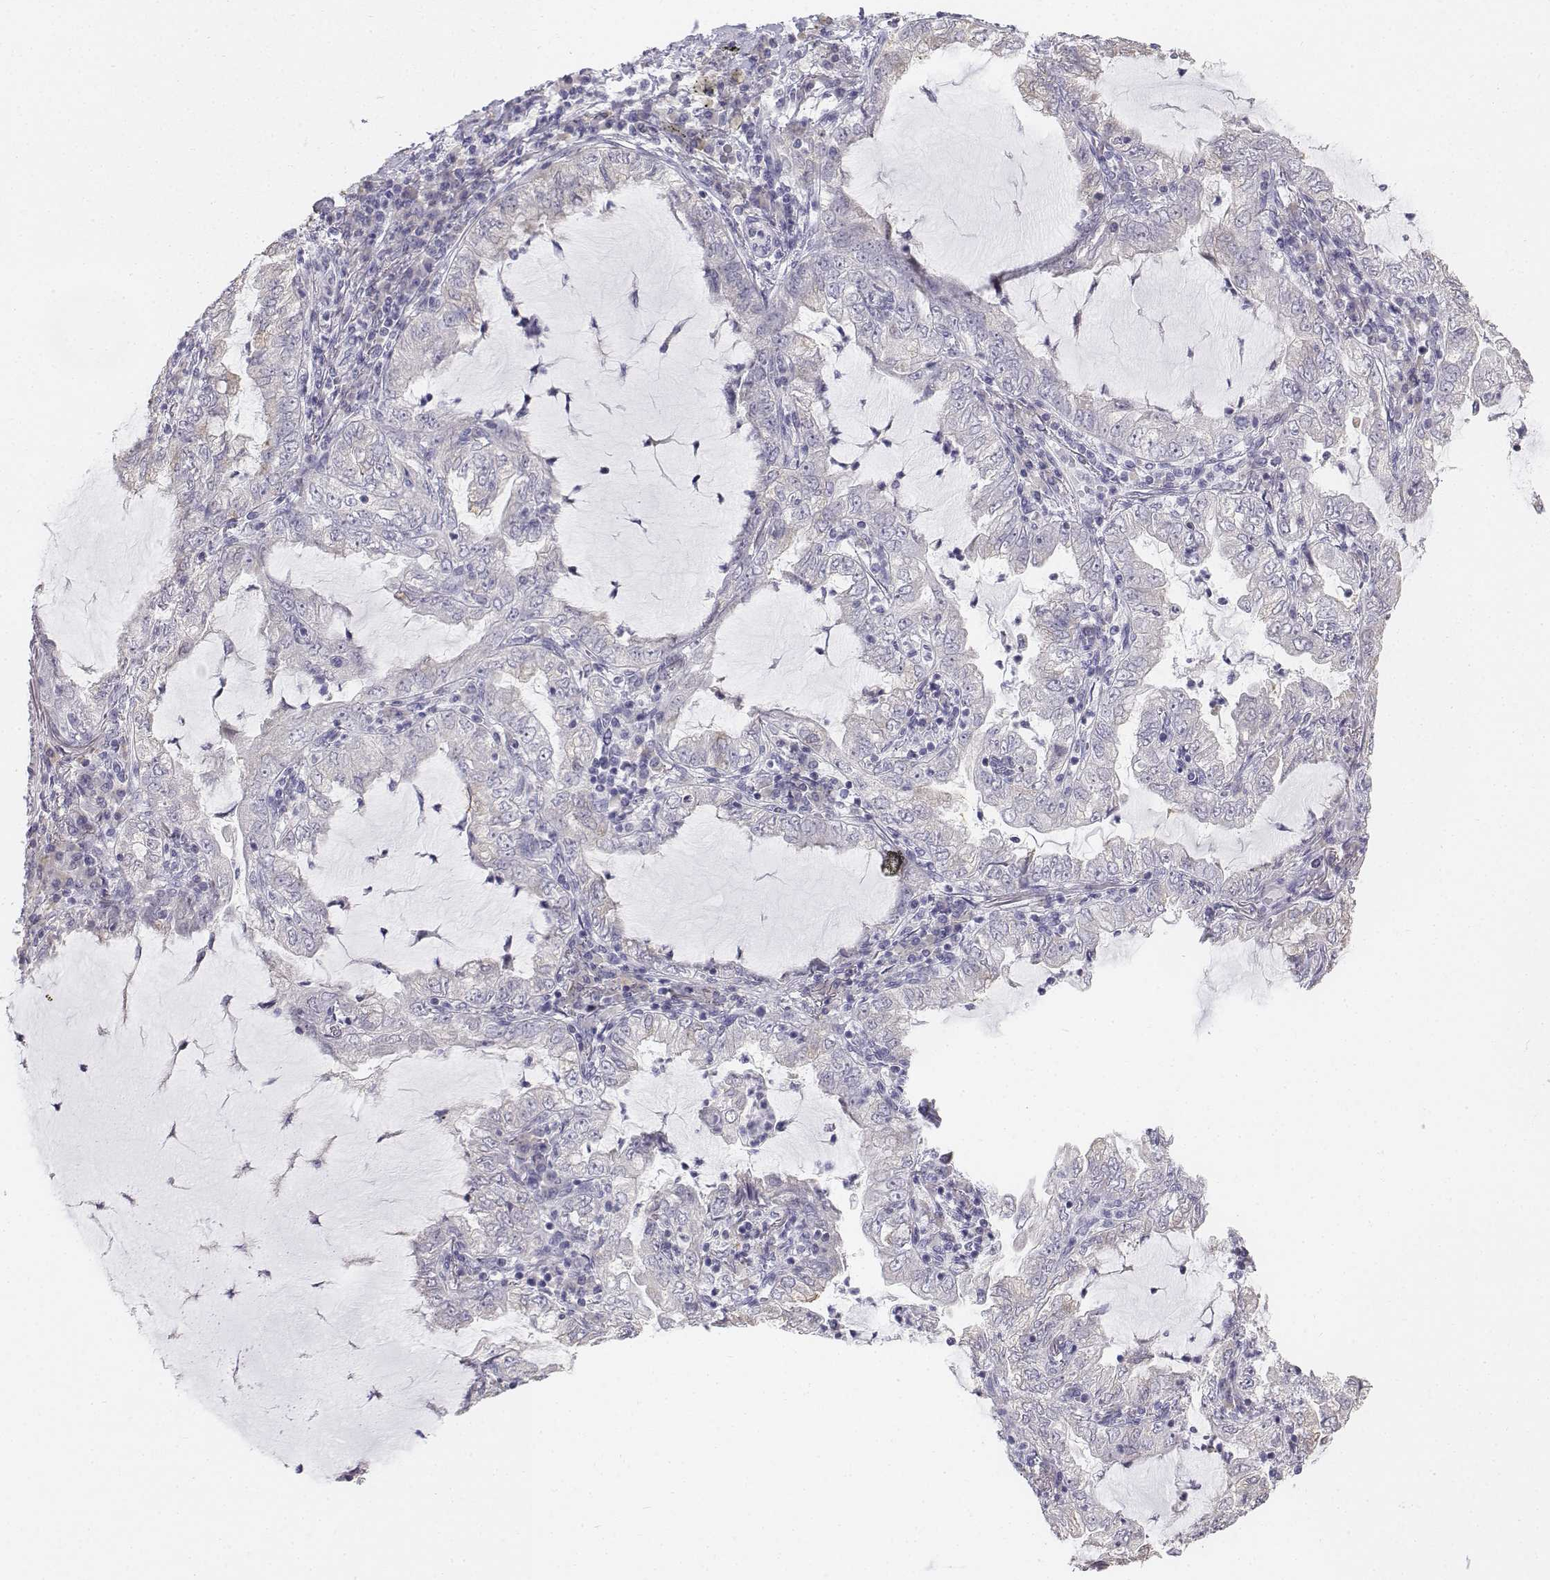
{"staining": {"intensity": "negative", "quantity": "none", "location": "none"}, "tissue": "lung cancer", "cell_type": "Tumor cells", "image_type": "cancer", "snomed": [{"axis": "morphology", "description": "Adenocarcinoma, NOS"}, {"axis": "topography", "description": "Lung"}], "caption": "Tumor cells are negative for brown protein staining in adenocarcinoma (lung). (DAB immunohistochemistry, high magnification).", "gene": "PENK", "patient": {"sex": "female", "age": 73}}